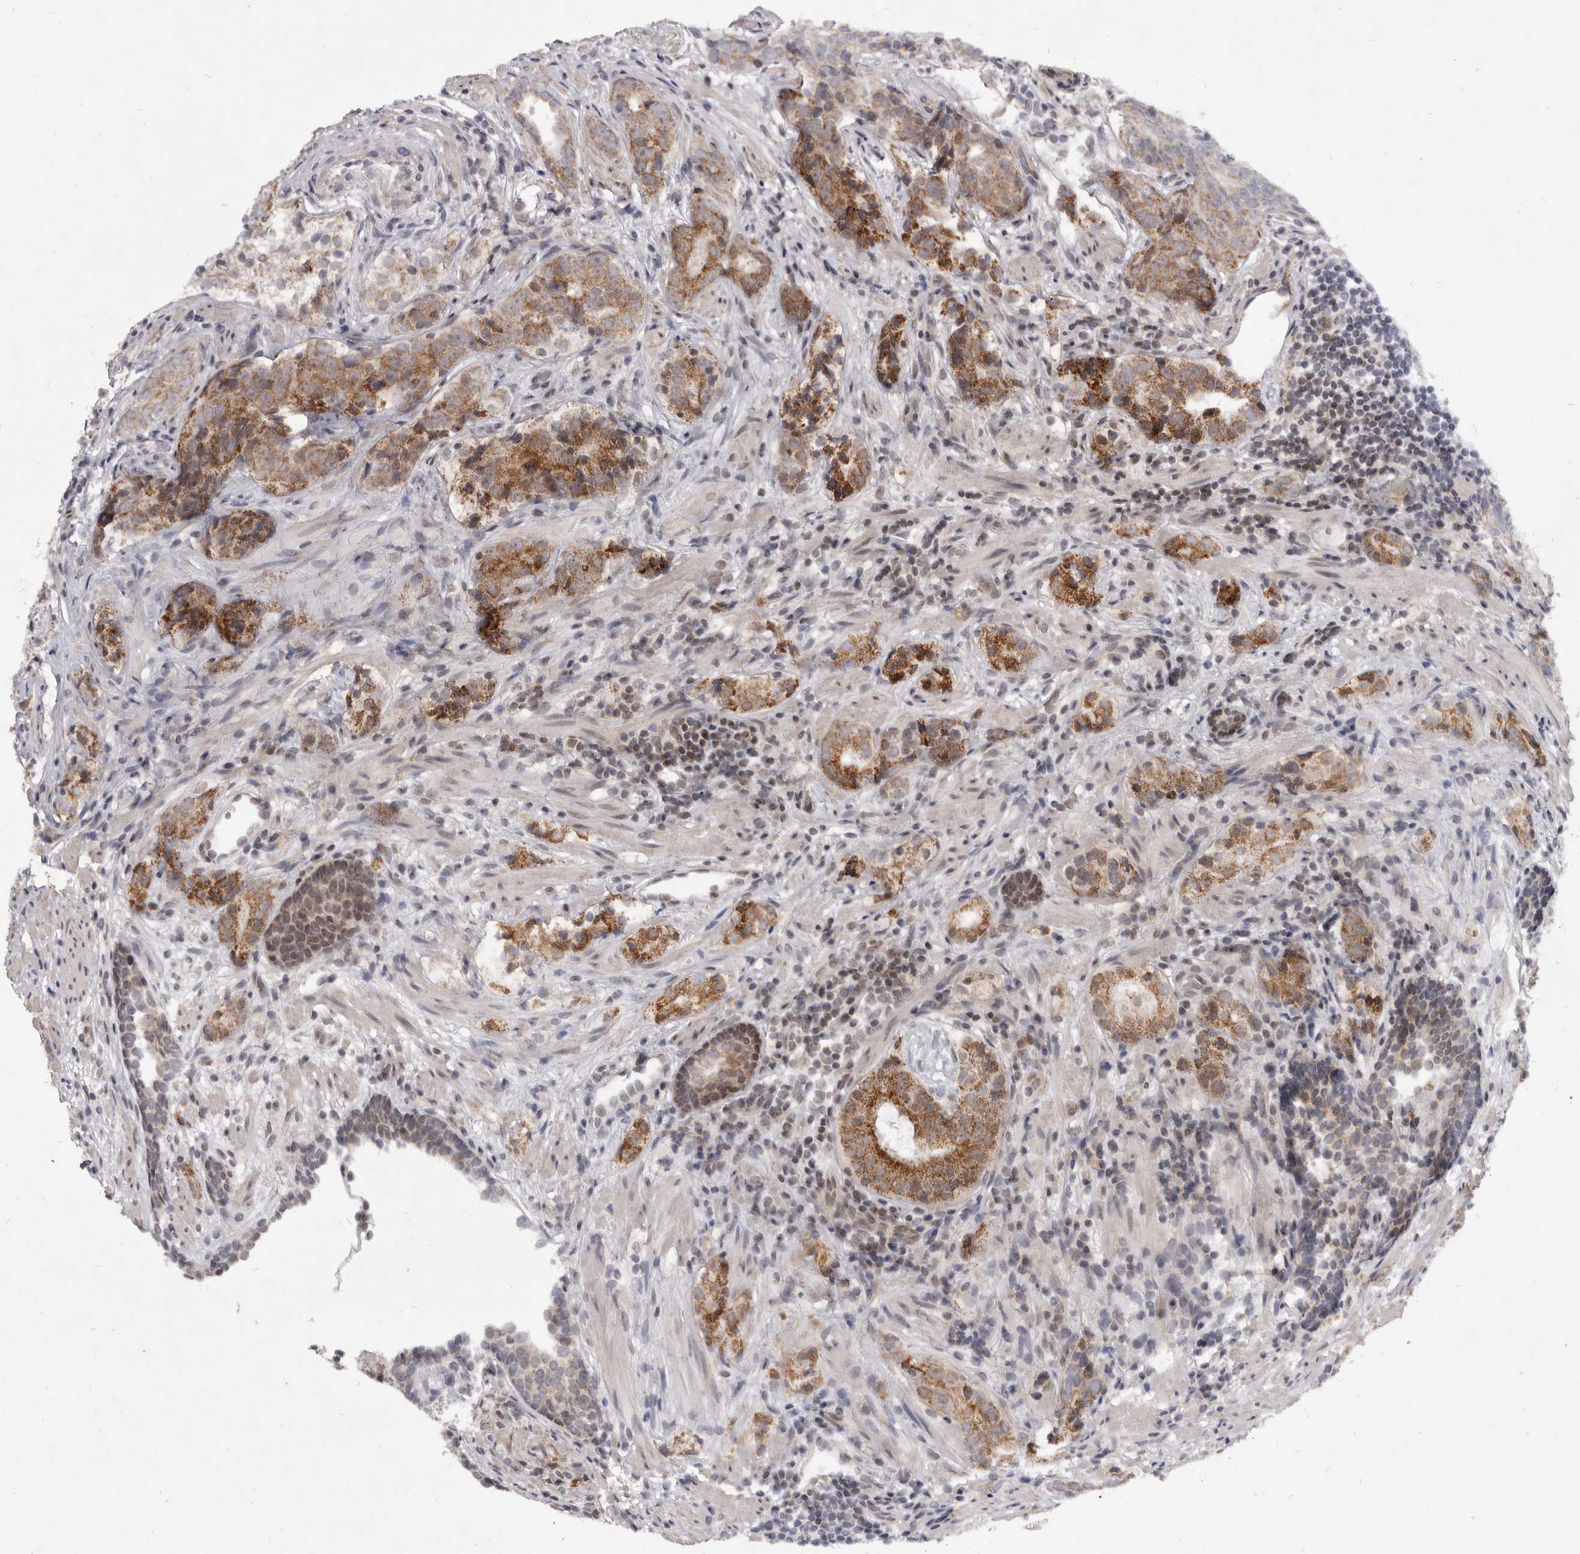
{"staining": {"intensity": "moderate", "quantity": ">75%", "location": "cytoplasmic/membranous"}, "tissue": "prostate cancer", "cell_type": "Tumor cells", "image_type": "cancer", "snomed": [{"axis": "morphology", "description": "Adenocarcinoma, High grade"}, {"axis": "topography", "description": "Prostate"}], "caption": "The histopathology image shows a brown stain indicating the presence of a protein in the cytoplasmic/membranous of tumor cells in prostate cancer (high-grade adenocarcinoma).", "gene": "THUMPD1", "patient": {"sex": "male", "age": 56}}